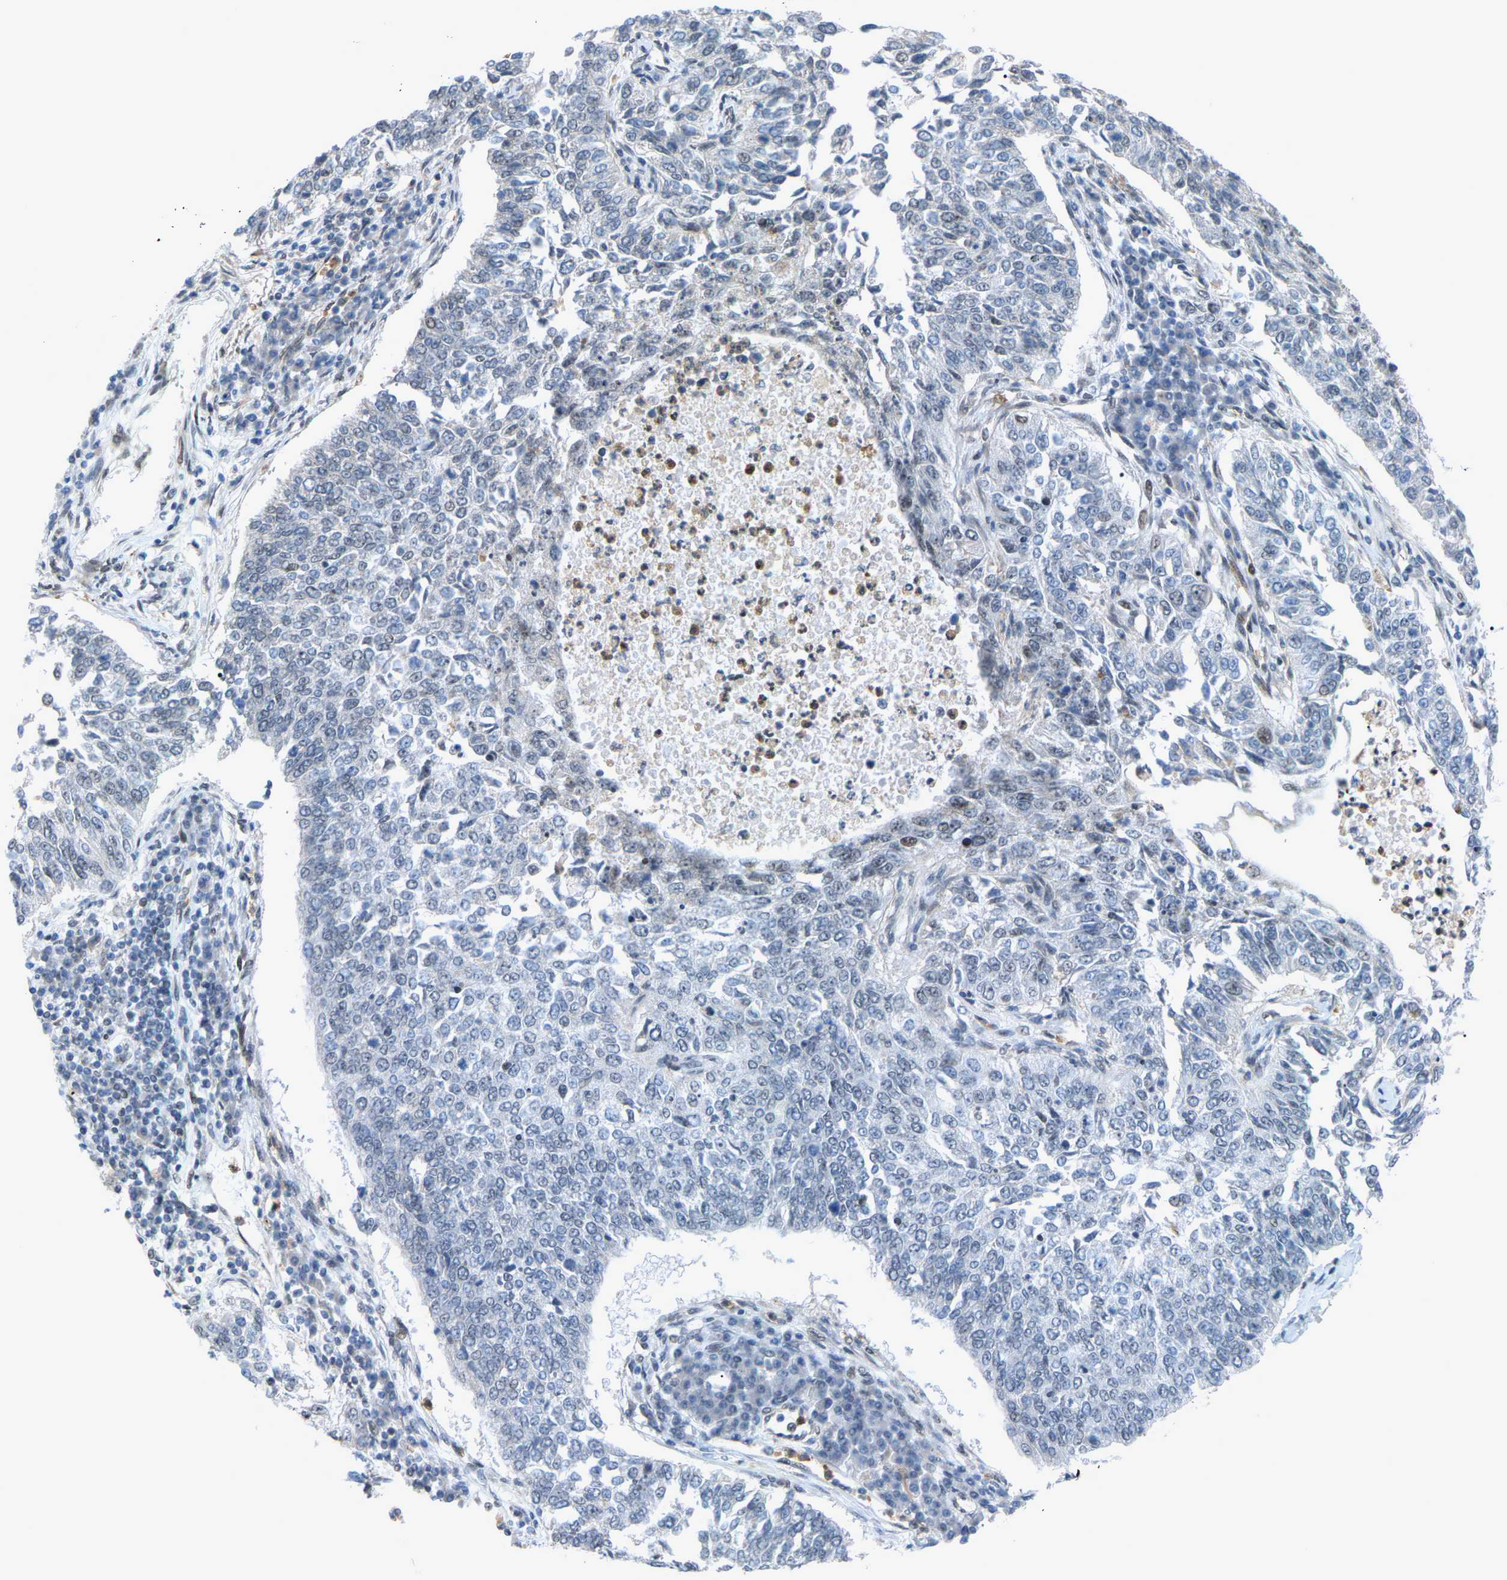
{"staining": {"intensity": "negative", "quantity": "none", "location": "none"}, "tissue": "lung cancer", "cell_type": "Tumor cells", "image_type": "cancer", "snomed": [{"axis": "morphology", "description": "Normal tissue, NOS"}, {"axis": "morphology", "description": "Squamous cell carcinoma, NOS"}, {"axis": "topography", "description": "Cartilage tissue"}, {"axis": "topography", "description": "Bronchus"}, {"axis": "topography", "description": "Lung"}], "caption": "Tumor cells are negative for brown protein staining in squamous cell carcinoma (lung). Brightfield microscopy of immunohistochemistry stained with DAB (brown) and hematoxylin (blue), captured at high magnification.", "gene": "CROT", "patient": {"sex": "female", "age": 49}}